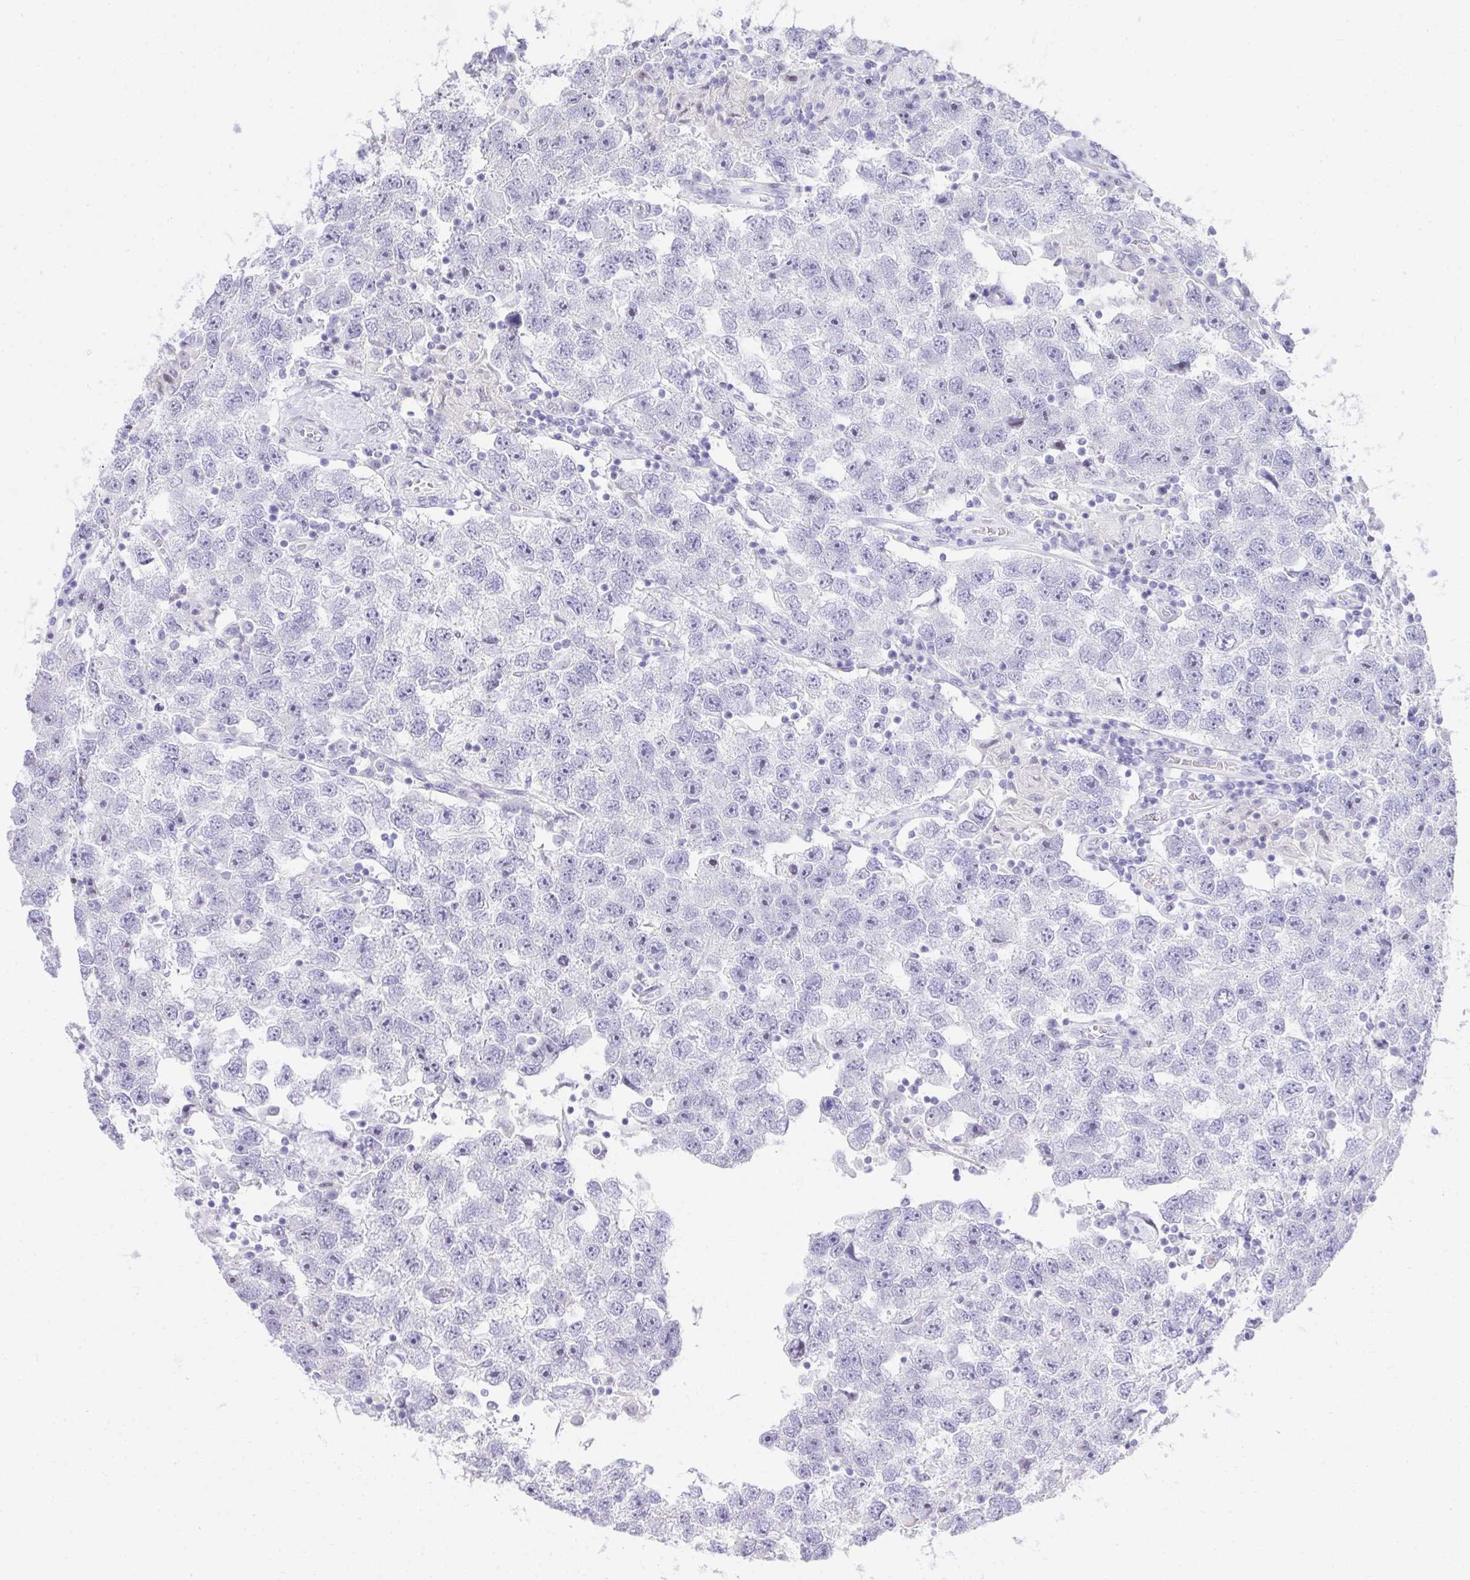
{"staining": {"intensity": "negative", "quantity": "none", "location": "none"}, "tissue": "testis cancer", "cell_type": "Tumor cells", "image_type": "cancer", "snomed": [{"axis": "morphology", "description": "Seminoma, NOS"}, {"axis": "topography", "description": "Testis"}], "caption": "This photomicrograph is of testis cancer (seminoma) stained with immunohistochemistry (IHC) to label a protein in brown with the nuclei are counter-stained blue. There is no positivity in tumor cells. (DAB IHC visualized using brightfield microscopy, high magnification).", "gene": "EID3", "patient": {"sex": "male", "age": 26}}